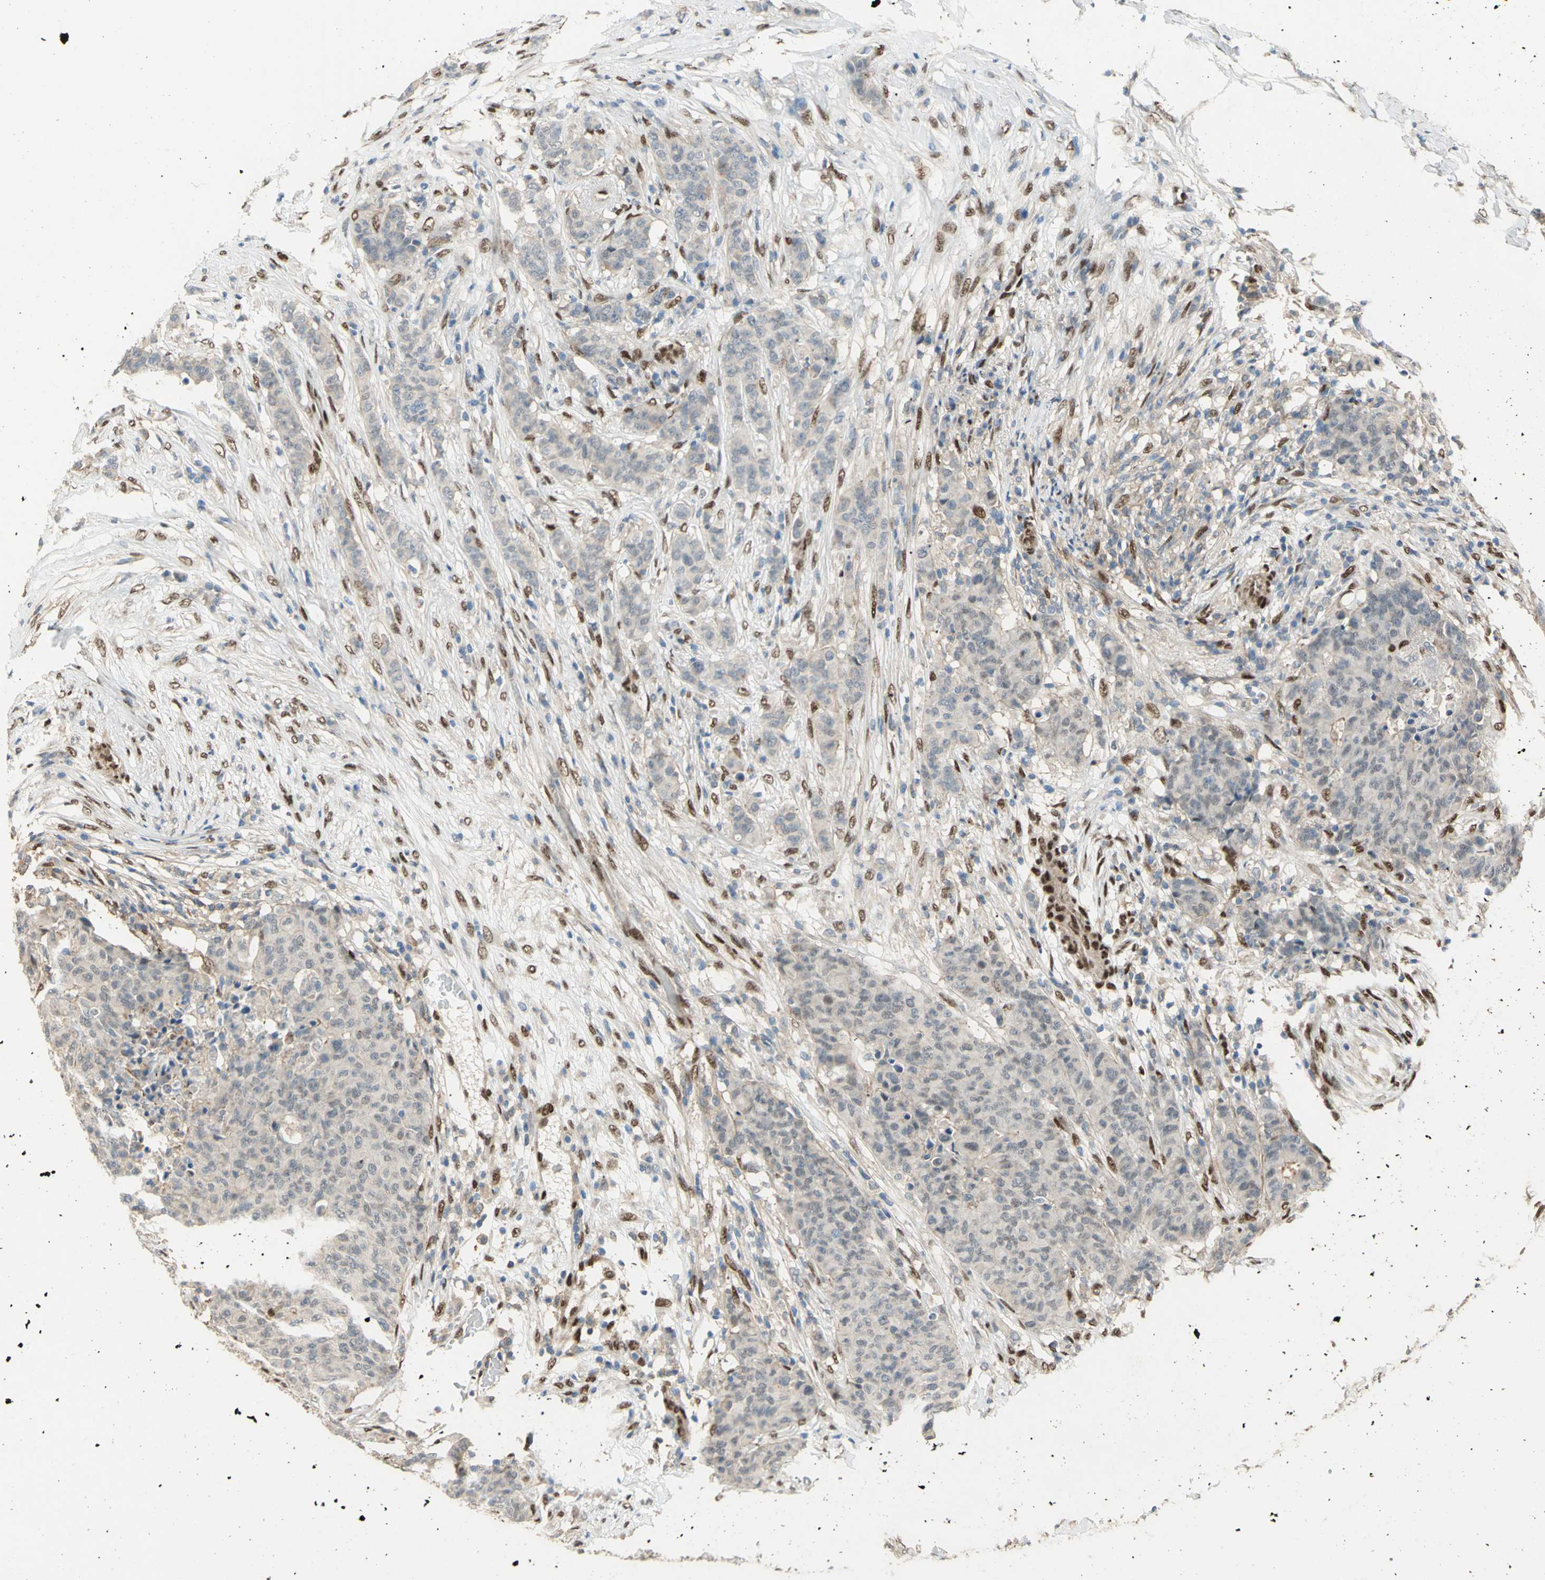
{"staining": {"intensity": "weak", "quantity": "25%-75%", "location": "cytoplasmic/membranous"}, "tissue": "breast cancer", "cell_type": "Tumor cells", "image_type": "cancer", "snomed": [{"axis": "morphology", "description": "Duct carcinoma"}, {"axis": "topography", "description": "Breast"}], "caption": "Immunohistochemical staining of human breast cancer (infiltrating ductal carcinoma) displays weak cytoplasmic/membranous protein staining in approximately 25%-75% of tumor cells.", "gene": "RBFOX2", "patient": {"sex": "female", "age": 40}}